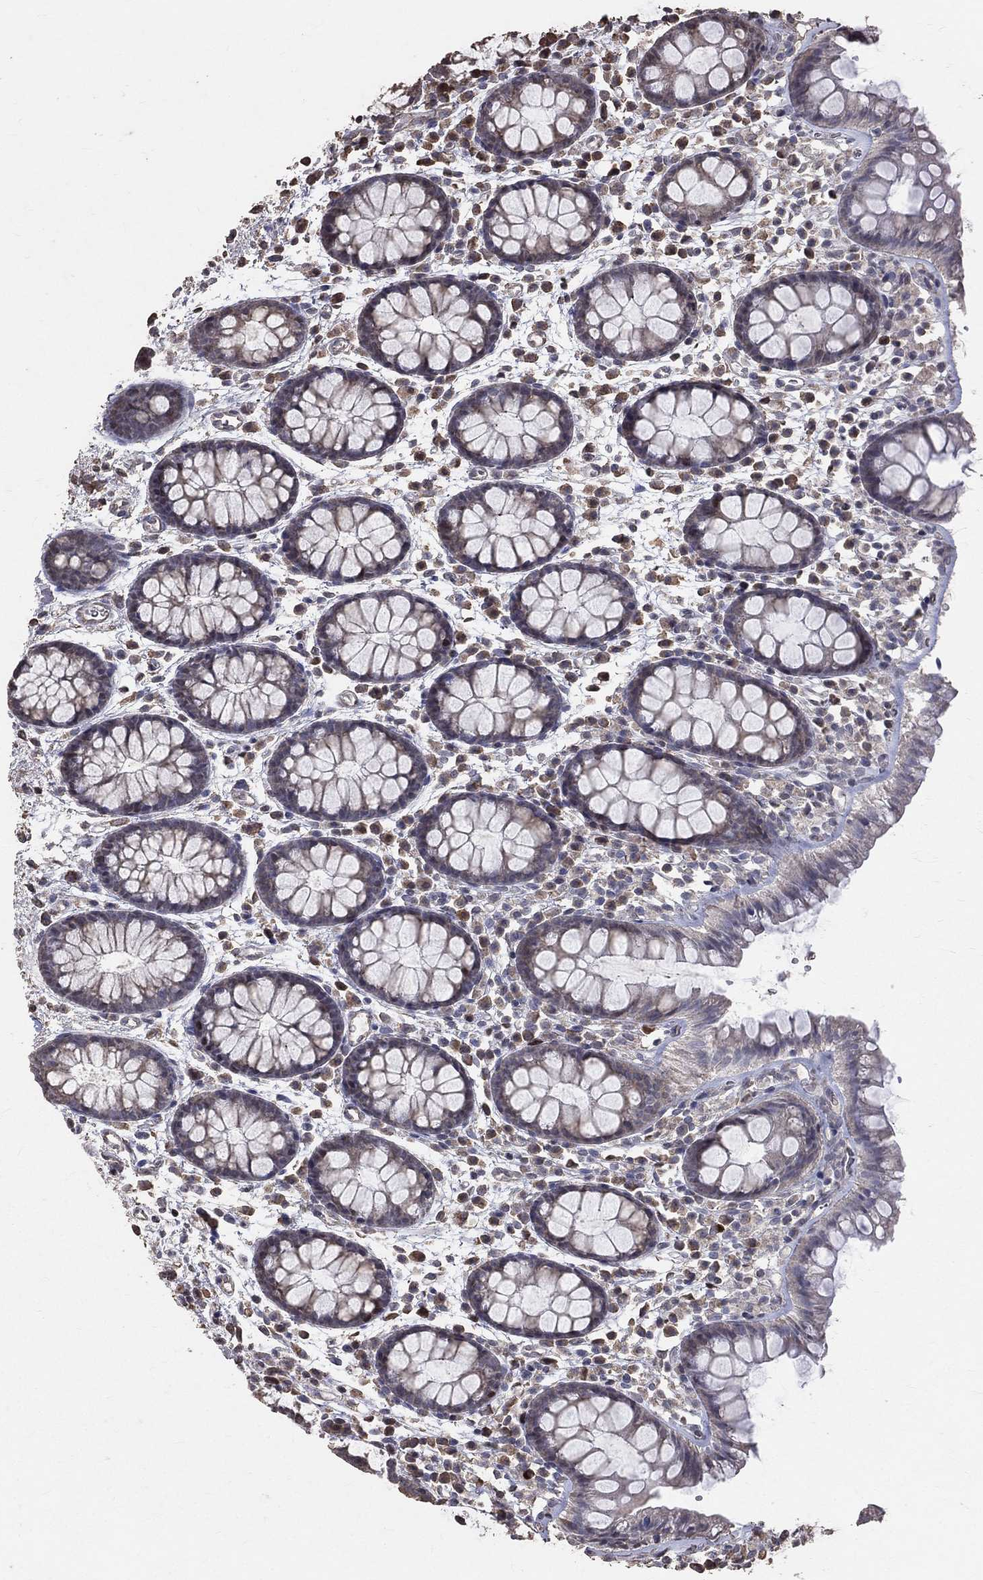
{"staining": {"intensity": "negative", "quantity": "none", "location": "none"}, "tissue": "colon", "cell_type": "Endothelial cells", "image_type": "normal", "snomed": [{"axis": "morphology", "description": "Normal tissue, NOS"}, {"axis": "topography", "description": "Colon"}], "caption": "DAB (3,3'-diaminobenzidine) immunohistochemical staining of benign human colon demonstrates no significant staining in endothelial cells. Brightfield microscopy of immunohistochemistry stained with DAB (brown) and hematoxylin (blue), captured at high magnification.", "gene": "LY6K", "patient": {"sex": "male", "age": 76}}